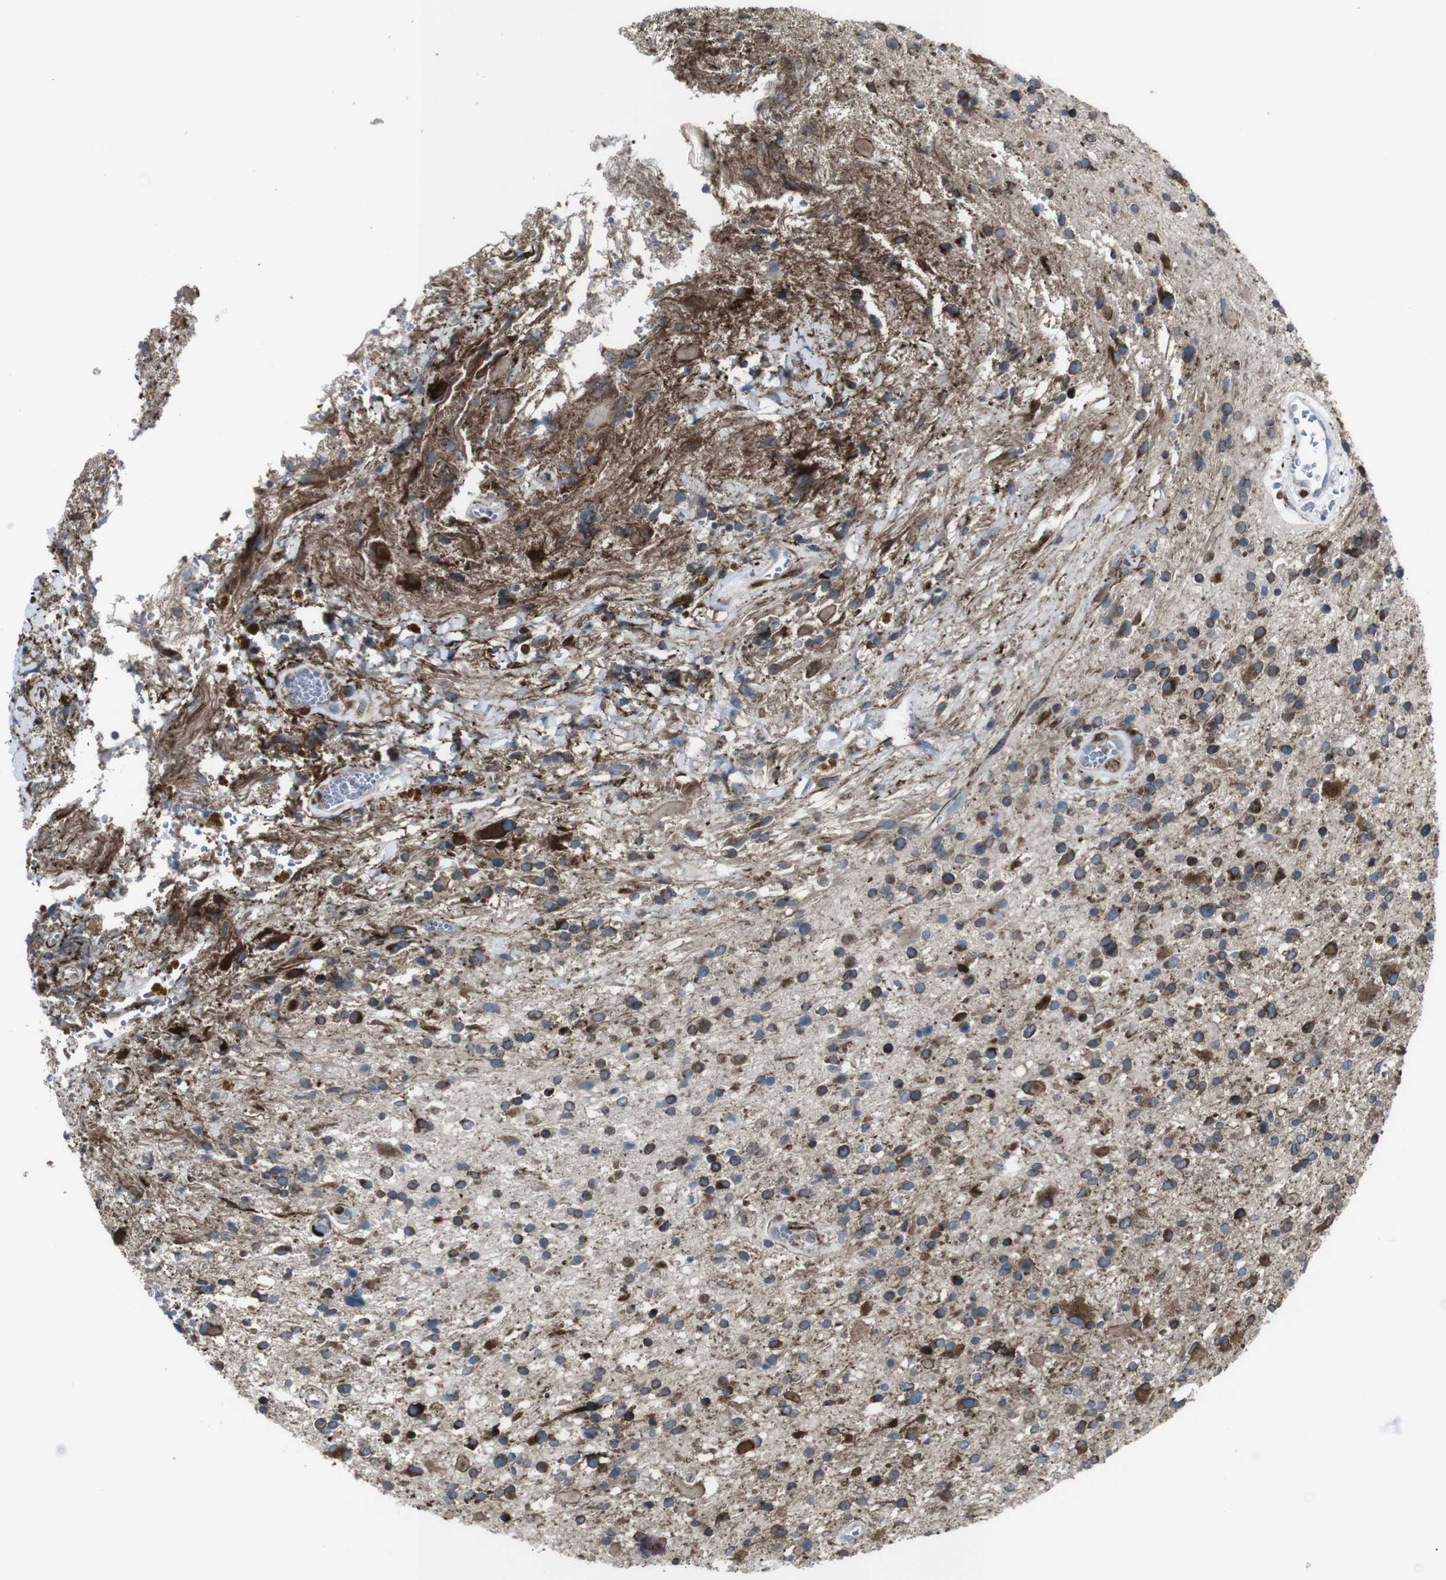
{"staining": {"intensity": "strong", "quantity": "25%-75%", "location": "cytoplasmic/membranous"}, "tissue": "glioma", "cell_type": "Tumor cells", "image_type": "cancer", "snomed": [{"axis": "morphology", "description": "Glioma, malignant, High grade"}, {"axis": "topography", "description": "Brain"}], "caption": "Immunohistochemistry (IHC) photomicrograph of neoplastic tissue: high-grade glioma (malignant) stained using immunohistochemistry displays high levels of strong protein expression localized specifically in the cytoplasmic/membranous of tumor cells, appearing as a cytoplasmic/membranous brown color.", "gene": "LNPK", "patient": {"sex": "male", "age": 33}}